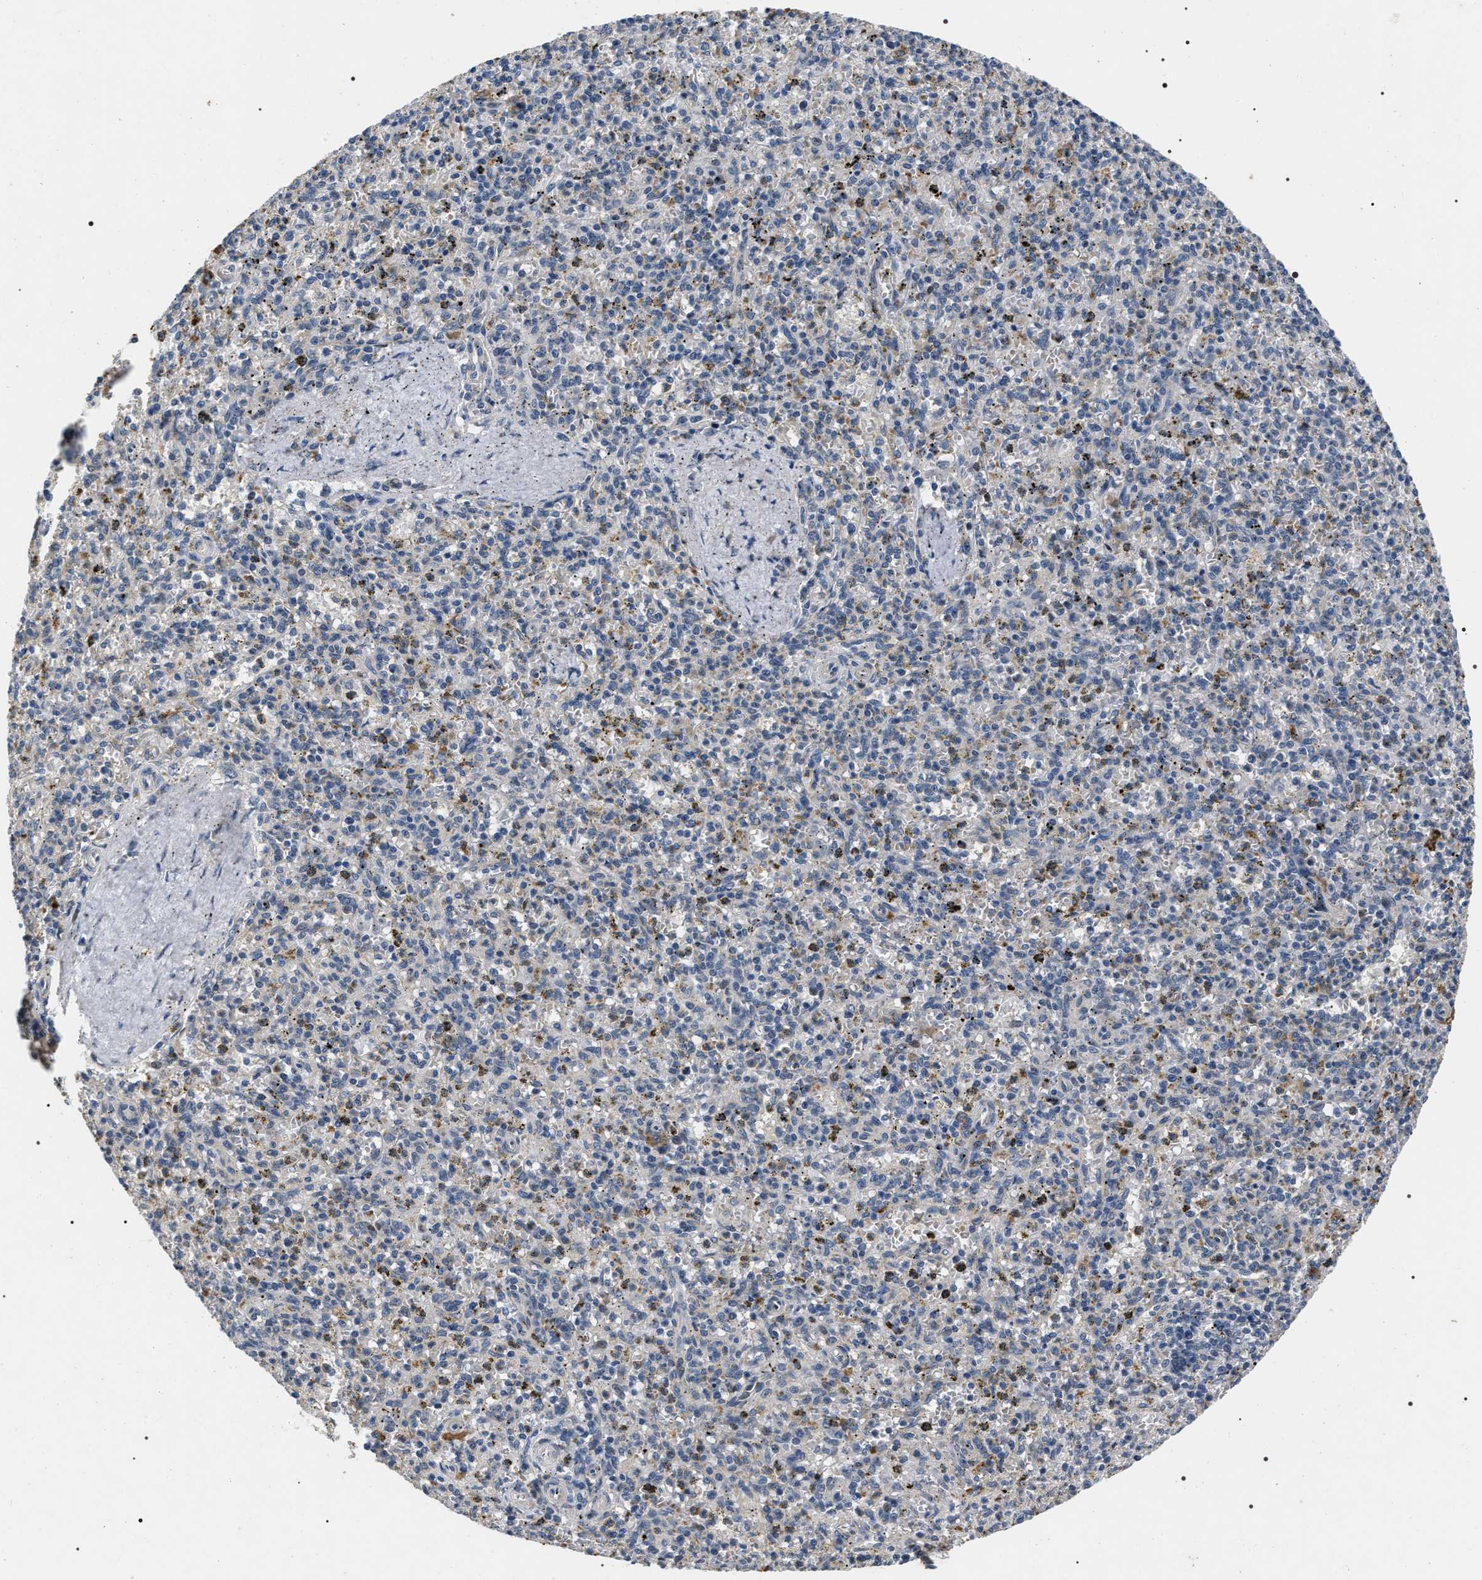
{"staining": {"intensity": "weak", "quantity": "<25%", "location": "cytoplasmic/membranous"}, "tissue": "spleen", "cell_type": "Cells in red pulp", "image_type": "normal", "snomed": [{"axis": "morphology", "description": "Normal tissue, NOS"}, {"axis": "topography", "description": "Spleen"}], "caption": "An immunohistochemistry micrograph of normal spleen is shown. There is no staining in cells in red pulp of spleen.", "gene": "IFT81", "patient": {"sex": "male", "age": 72}}